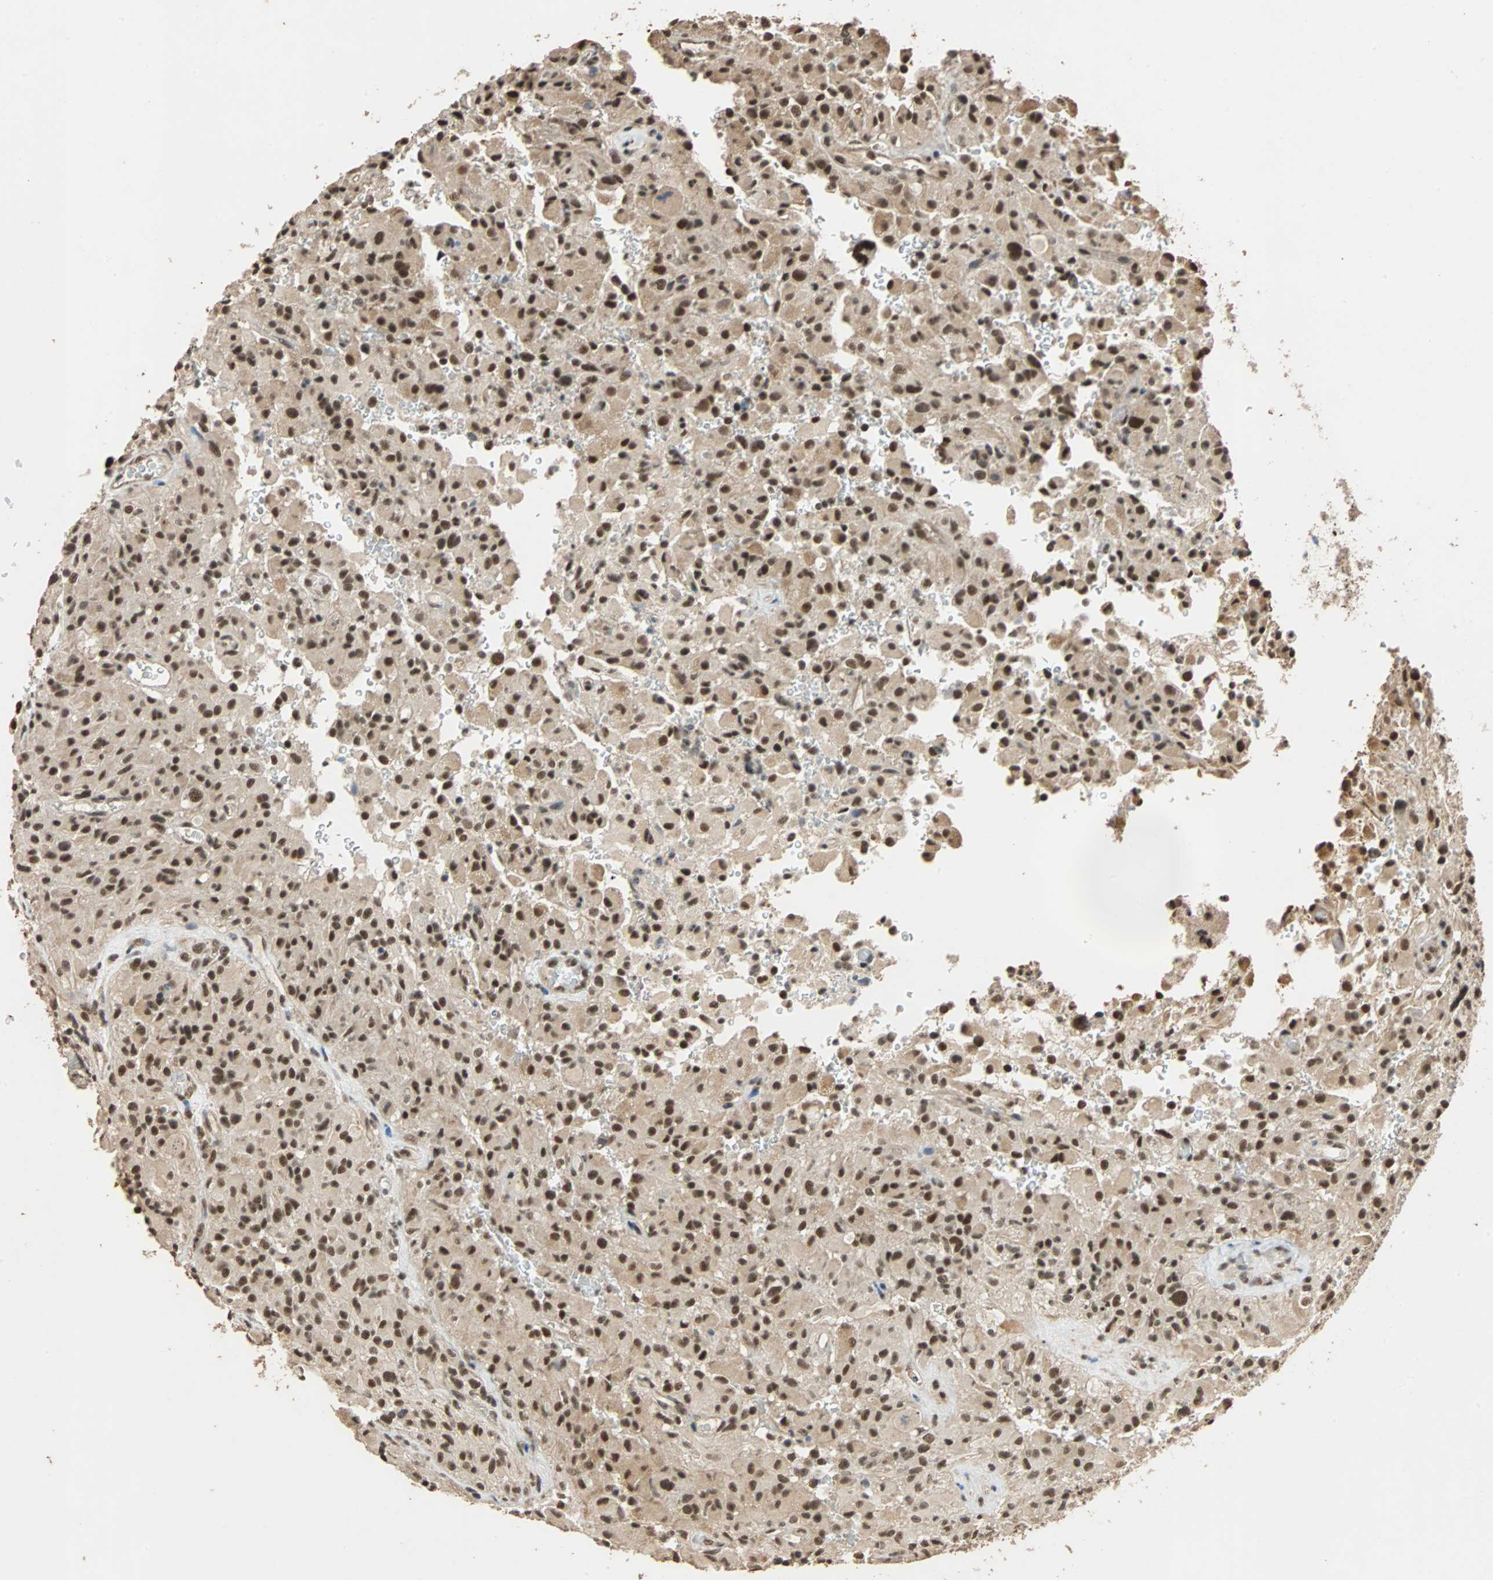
{"staining": {"intensity": "strong", "quantity": ">75%", "location": "nuclear"}, "tissue": "glioma", "cell_type": "Tumor cells", "image_type": "cancer", "snomed": [{"axis": "morphology", "description": "Glioma, malignant, High grade"}, {"axis": "topography", "description": "Brain"}], "caption": "Immunohistochemical staining of human malignant glioma (high-grade) reveals high levels of strong nuclear protein expression in about >75% of tumor cells.", "gene": "CDC5L", "patient": {"sex": "male", "age": 71}}